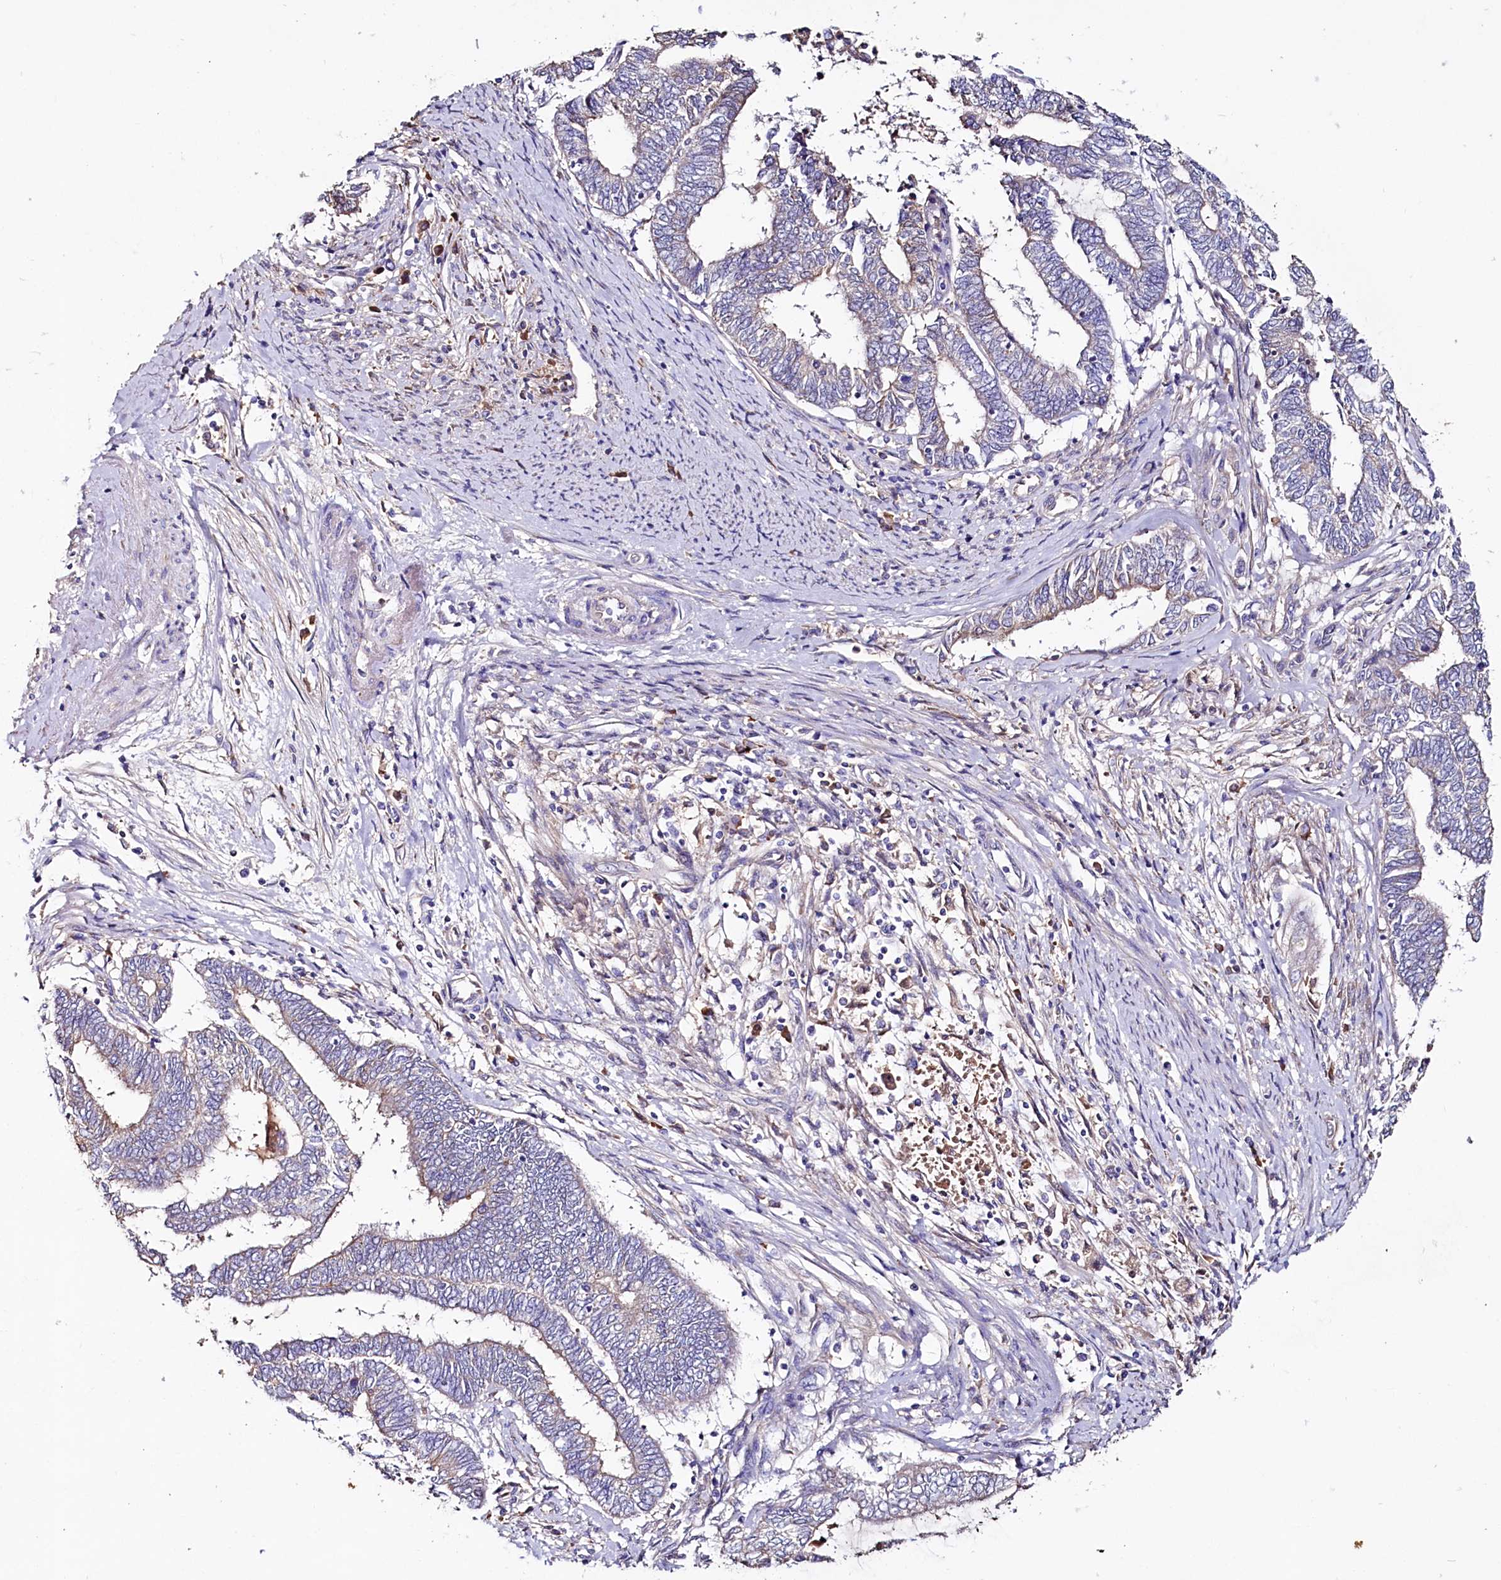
{"staining": {"intensity": "negative", "quantity": "none", "location": "none"}, "tissue": "endometrial cancer", "cell_type": "Tumor cells", "image_type": "cancer", "snomed": [{"axis": "morphology", "description": "Adenocarcinoma, NOS"}, {"axis": "topography", "description": "Uterus"}, {"axis": "topography", "description": "Endometrium"}], "caption": "IHC of human adenocarcinoma (endometrial) demonstrates no staining in tumor cells. (Brightfield microscopy of DAB IHC at high magnification).", "gene": "IL17RD", "patient": {"sex": "female", "age": 70}}